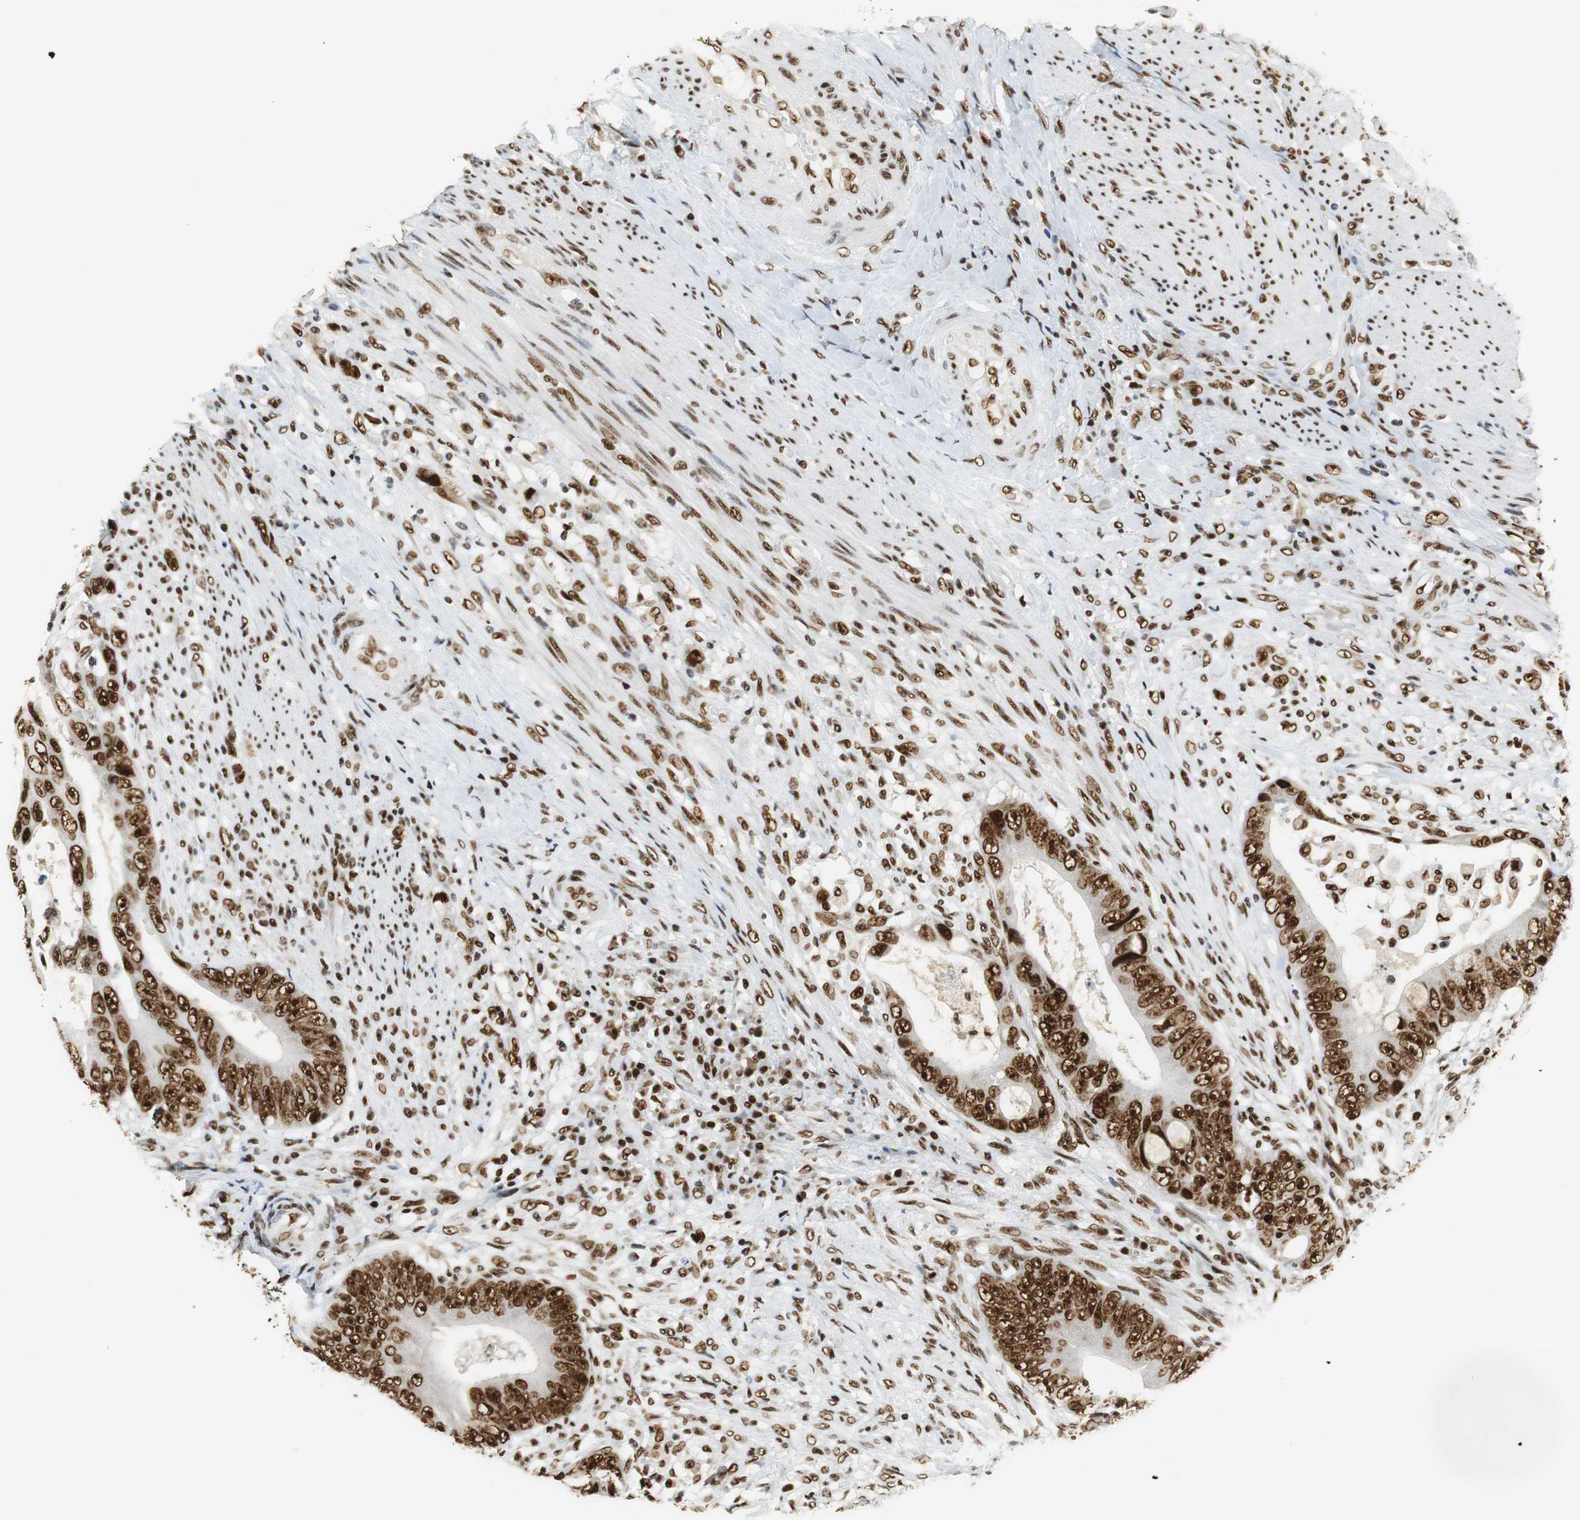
{"staining": {"intensity": "strong", "quantity": ">75%", "location": "nuclear"}, "tissue": "colorectal cancer", "cell_type": "Tumor cells", "image_type": "cancer", "snomed": [{"axis": "morphology", "description": "Adenocarcinoma, NOS"}, {"axis": "topography", "description": "Rectum"}], "caption": "DAB immunohistochemical staining of colorectal cancer (adenocarcinoma) exhibits strong nuclear protein positivity in about >75% of tumor cells. (Brightfield microscopy of DAB IHC at high magnification).", "gene": "PRKDC", "patient": {"sex": "female", "age": 77}}